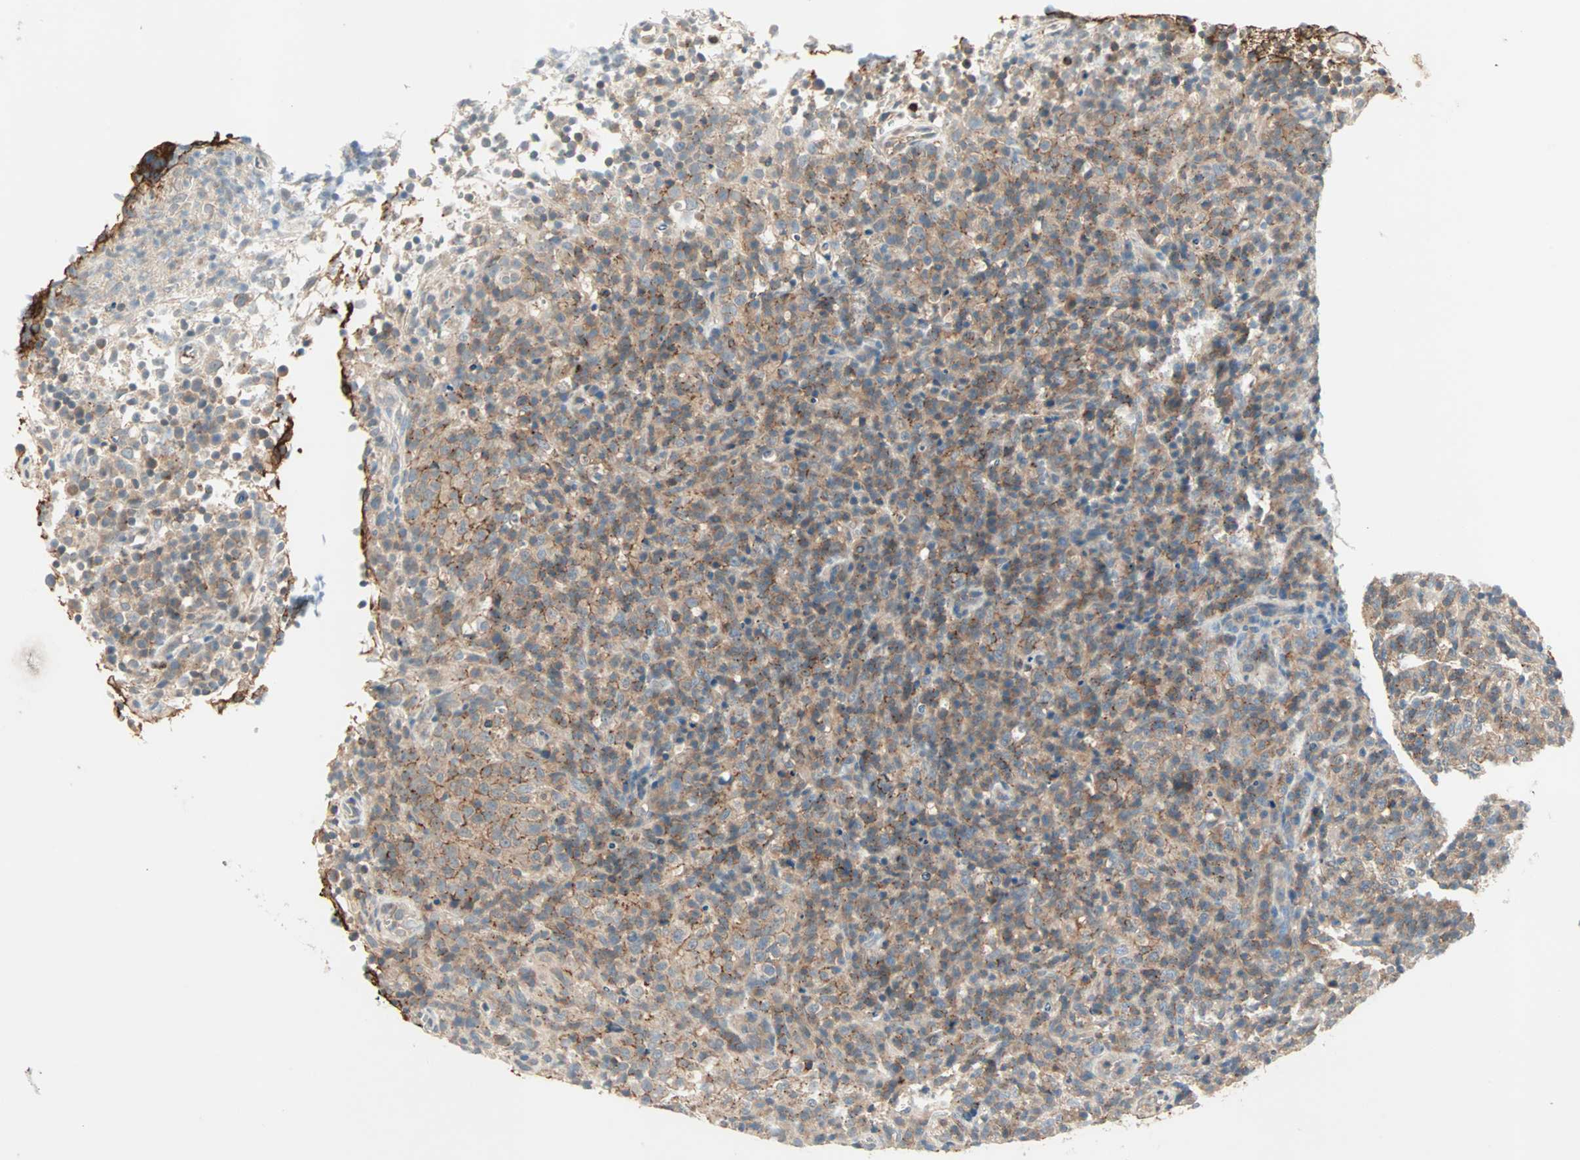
{"staining": {"intensity": "moderate", "quantity": ">75%", "location": "cytoplasmic/membranous"}, "tissue": "lymphoma", "cell_type": "Tumor cells", "image_type": "cancer", "snomed": [{"axis": "morphology", "description": "Malignant lymphoma, non-Hodgkin's type, High grade"}, {"axis": "topography", "description": "Lymph node"}], "caption": "Immunohistochemistry image of neoplastic tissue: human malignant lymphoma, non-Hodgkin's type (high-grade) stained using immunohistochemistry (IHC) reveals medium levels of moderate protein expression localized specifically in the cytoplasmic/membranous of tumor cells, appearing as a cytoplasmic/membranous brown color.", "gene": "TEC", "patient": {"sex": "female", "age": 76}}